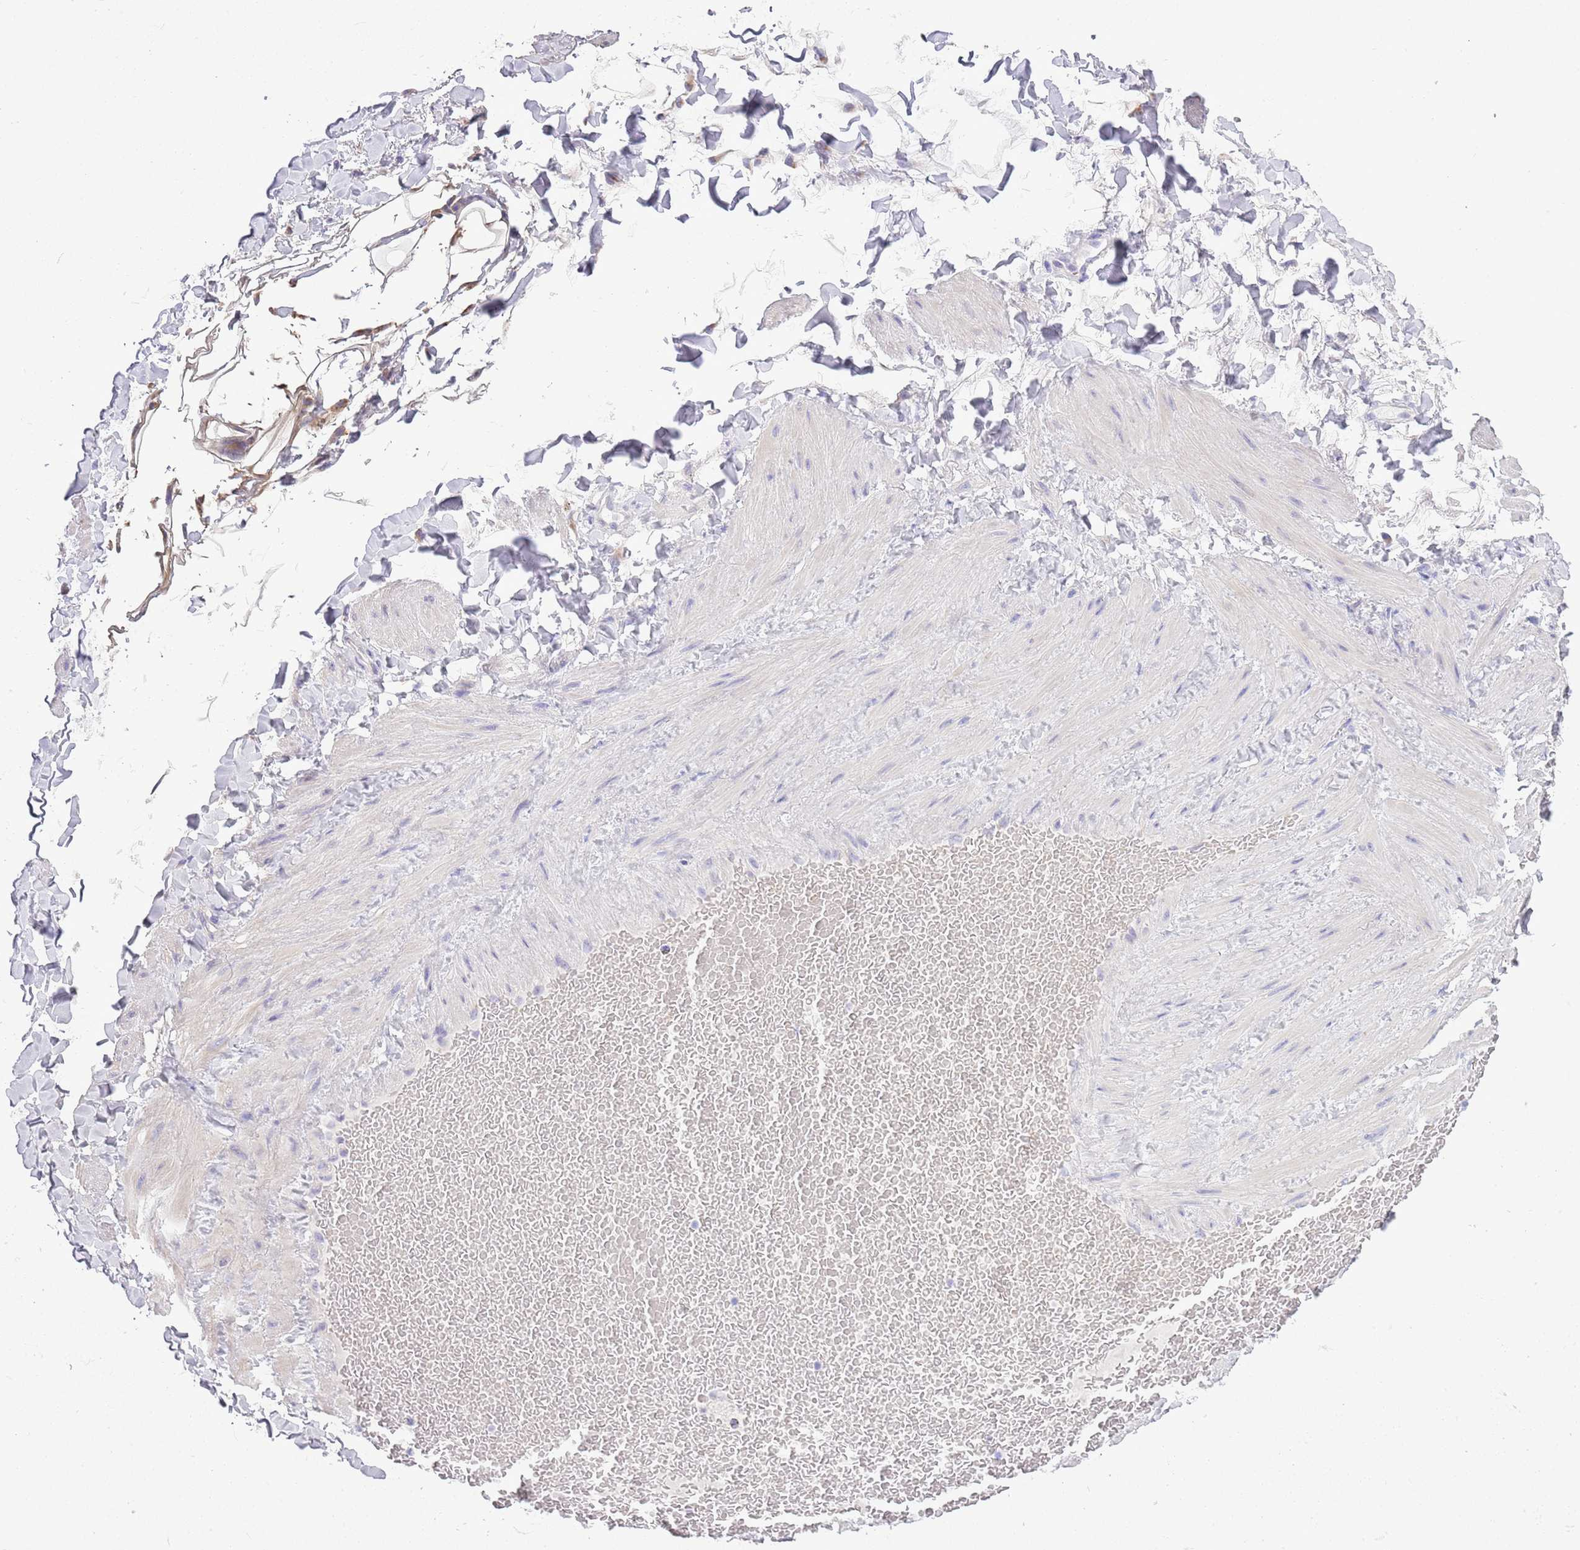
{"staining": {"intensity": "negative", "quantity": "none", "location": "none"}, "tissue": "adipose tissue", "cell_type": "Adipocytes", "image_type": "normal", "snomed": [{"axis": "morphology", "description": "Normal tissue, NOS"}, {"axis": "topography", "description": "Soft tissue"}, {"axis": "topography", "description": "Vascular tissue"}], "caption": "Immunohistochemical staining of unremarkable adipose tissue exhibits no significant staining in adipocytes.", "gene": "ABHD17C", "patient": {"sex": "male", "age": 54}}